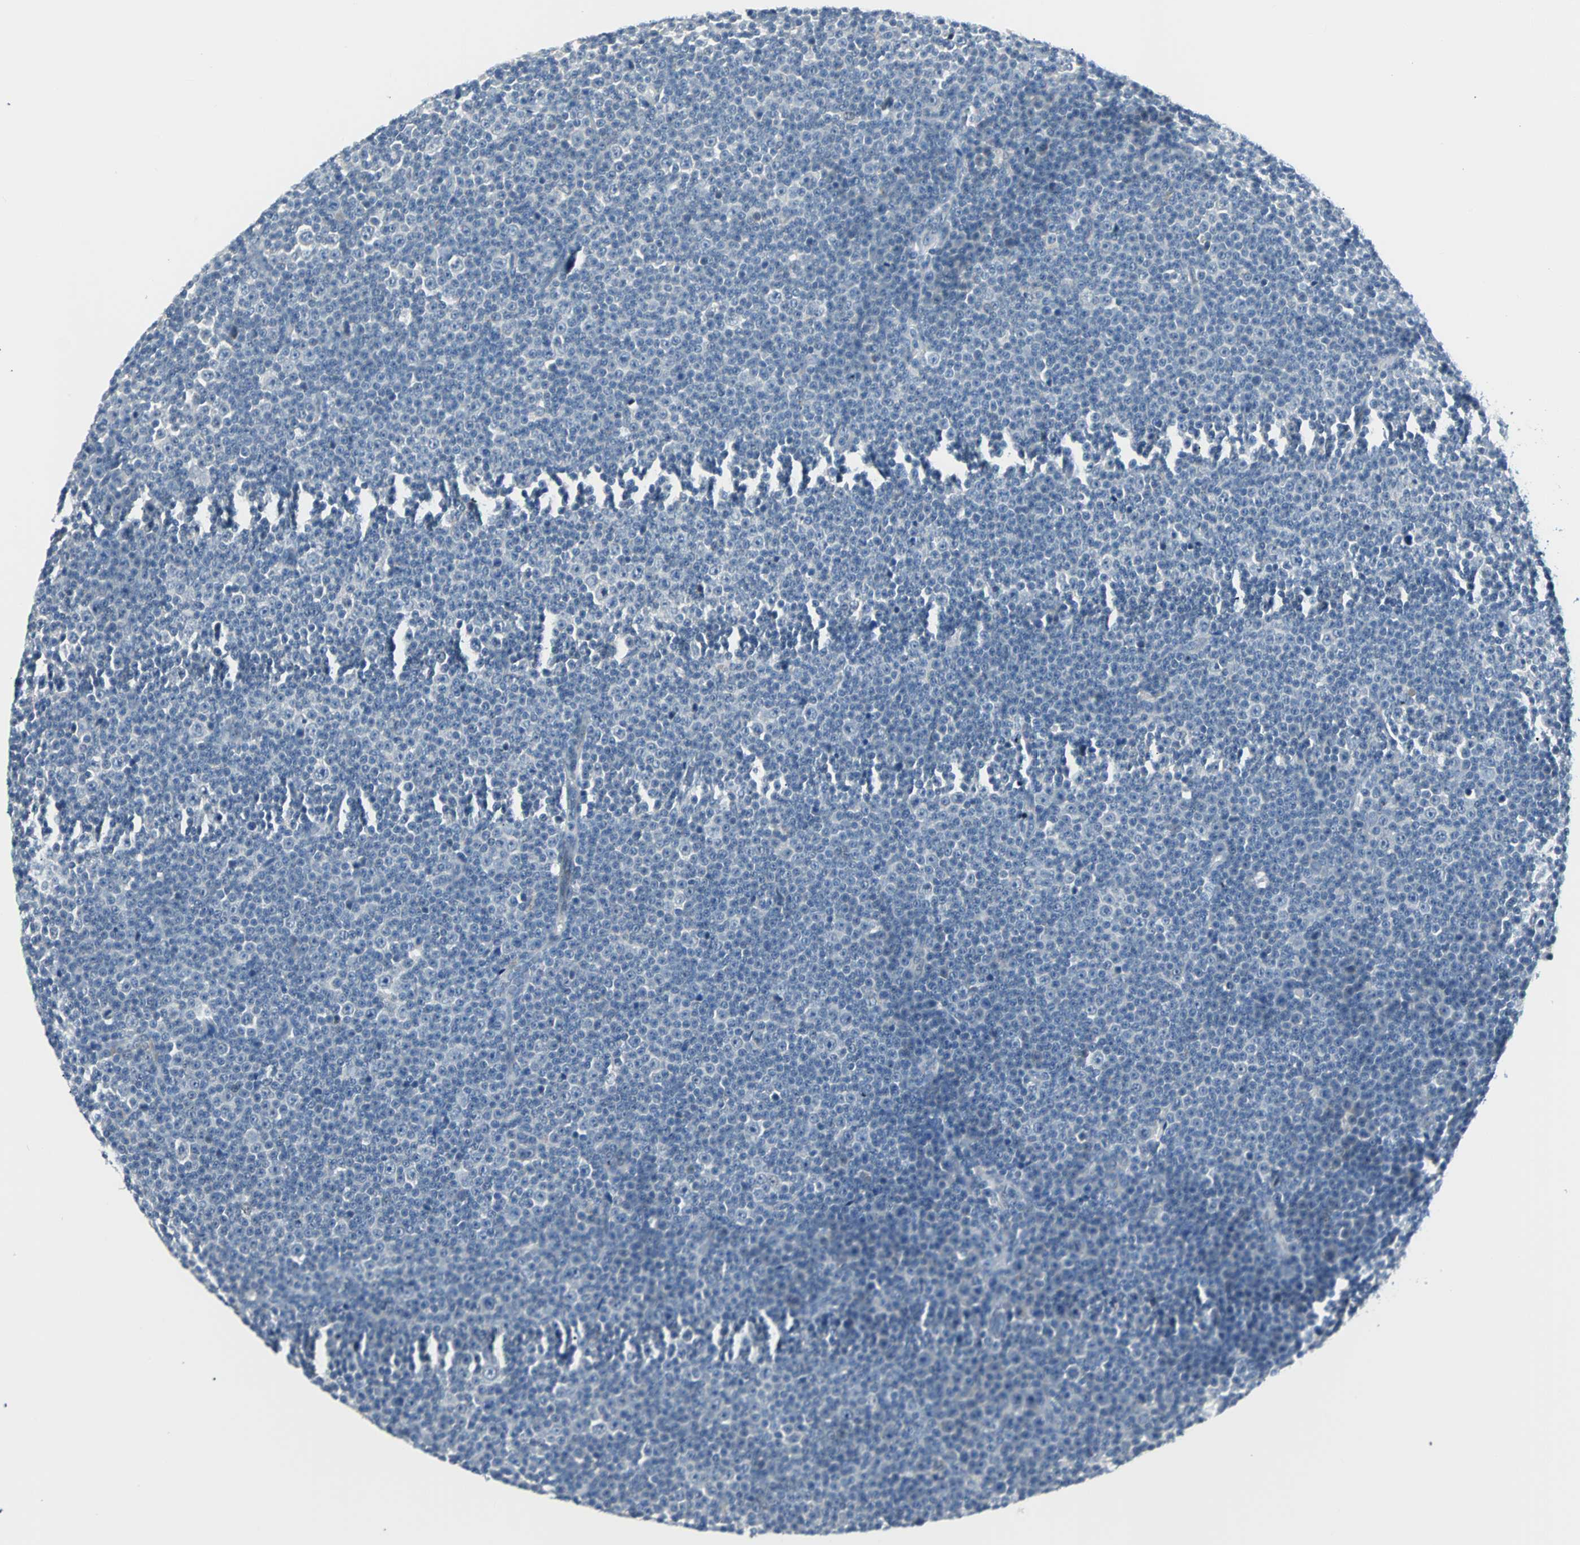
{"staining": {"intensity": "negative", "quantity": "none", "location": "none"}, "tissue": "lymphoma", "cell_type": "Tumor cells", "image_type": "cancer", "snomed": [{"axis": "morphology", "description": "Malignant lymphoma, non-Hodgkin's type, Low grade"}, {"axis": "topography", "description": "Lymph node"}], "caption": "An immunohistochemistry (IHC) photomicrograph of lymphoma is shown. There is no staining in tumor cells of lymphoma. The staining was performed using DAB to visualize the protein expression in brown, while the nuclei were stained in blue with hematoxylin (Magnification: 20x).", "gene": "SOX30", "patient": {"sex": "female", "age": 67}}